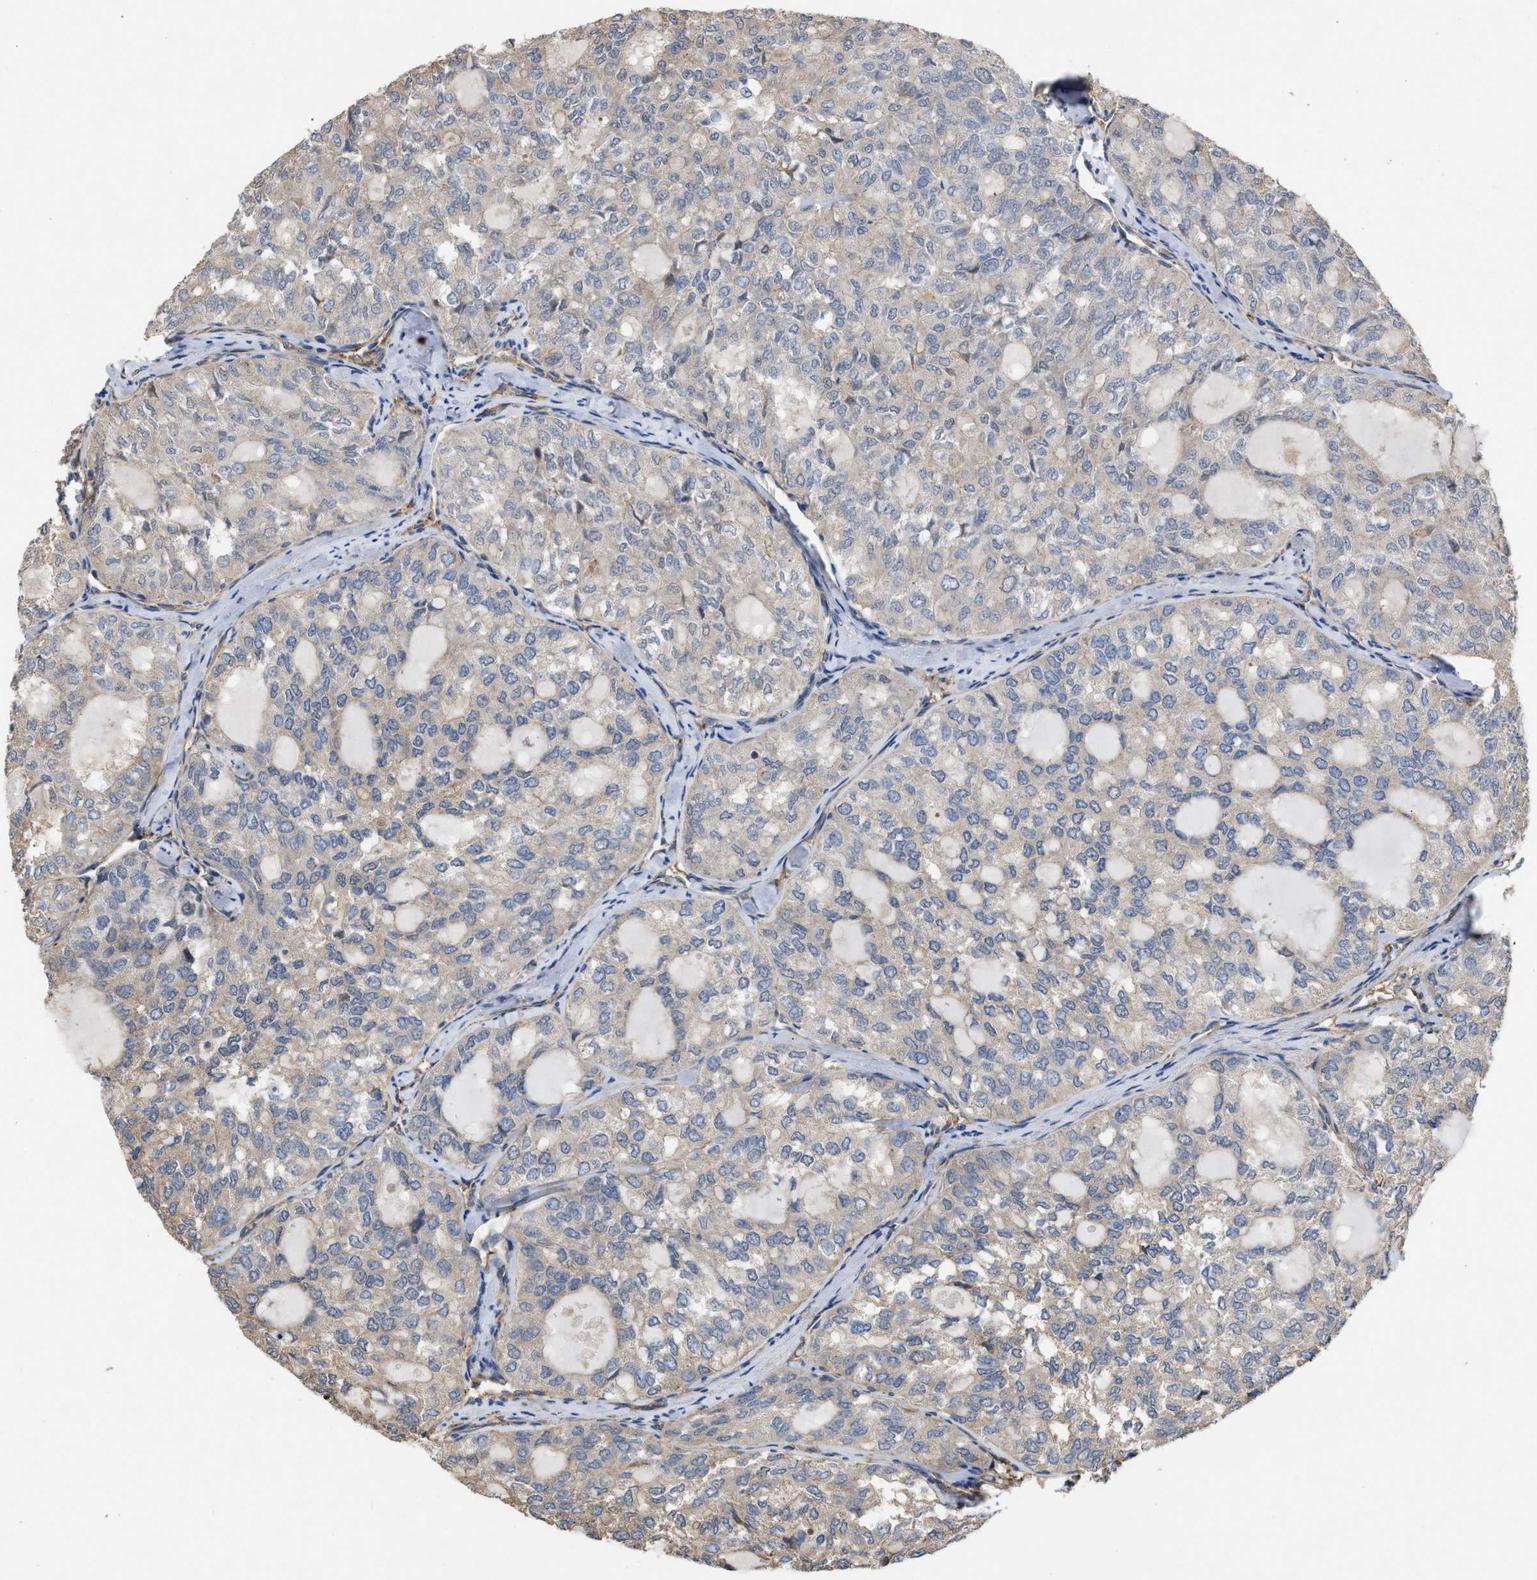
{"staining": {"intensity": "weak", "quantity": "<25%", "location": "cytoplasmic/membranous"}, "tissue": "thyroid cancer", "cell_type": "Tumor cells", "image_type": "cancer", "snomed": [{"axis": "morphology", "description": "Follicular adenoma carcinoma, NOS"}, {"axis": "topography", "description": "Thyroid gland"}], "caption": "Tumor cells show no significant protein expression in follicular adenoma carcinoma (thyroid).", "gene": "SLC4A11", "patient": {"sex": "male", "age": 75}}